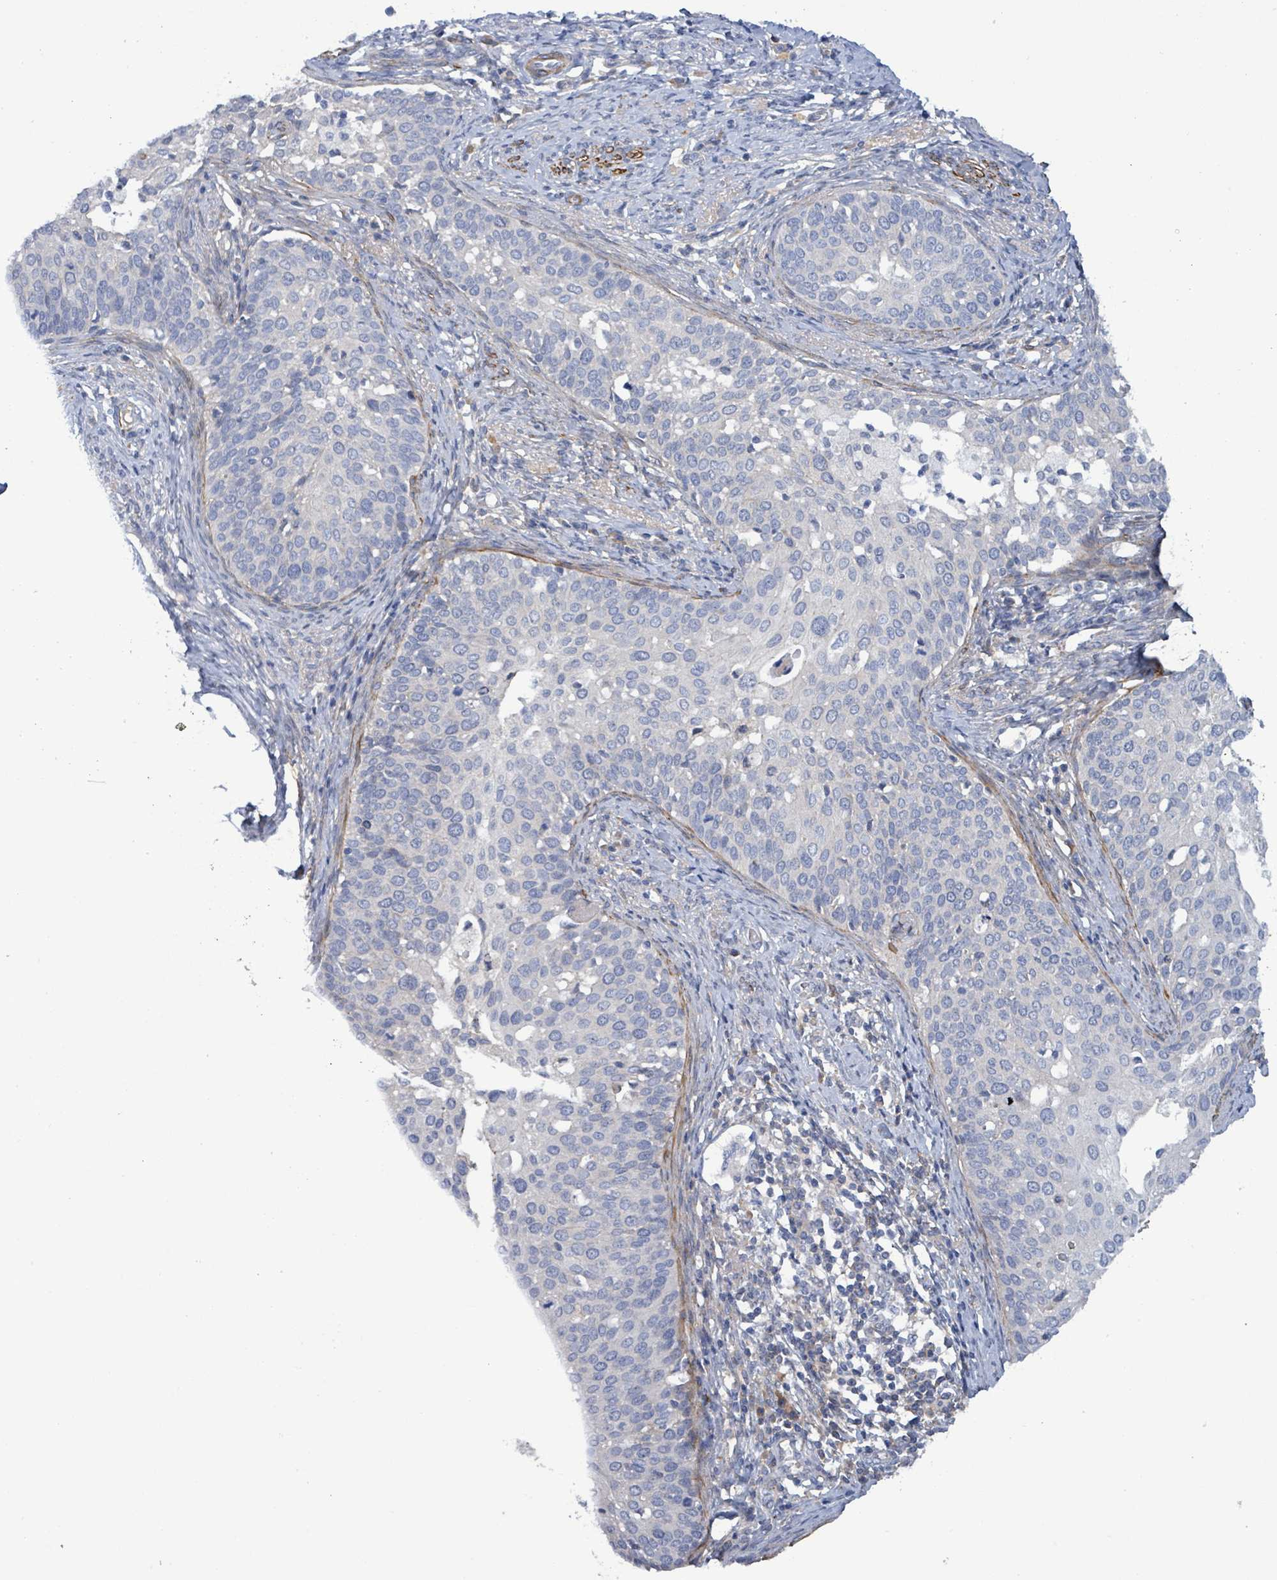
{"staining": {"intensity": "negative", "quantity": "none", "location": "none"}, "tissue": "cervical cancer", "cell_type": "Tumor cells", "image_type": "cancer", "snomed": [{"axis": "morphology", "description": "Squamous cell carcinoma, NOS"}, {"axis": "topography", "description": "Cervix"}], "caption": "The photomicrograph displays no staining of tumor cells in cervical squamous cell carcinoma.", "gene": "DMRTC1B", "patient": {"sex": "female", "age": 44}}